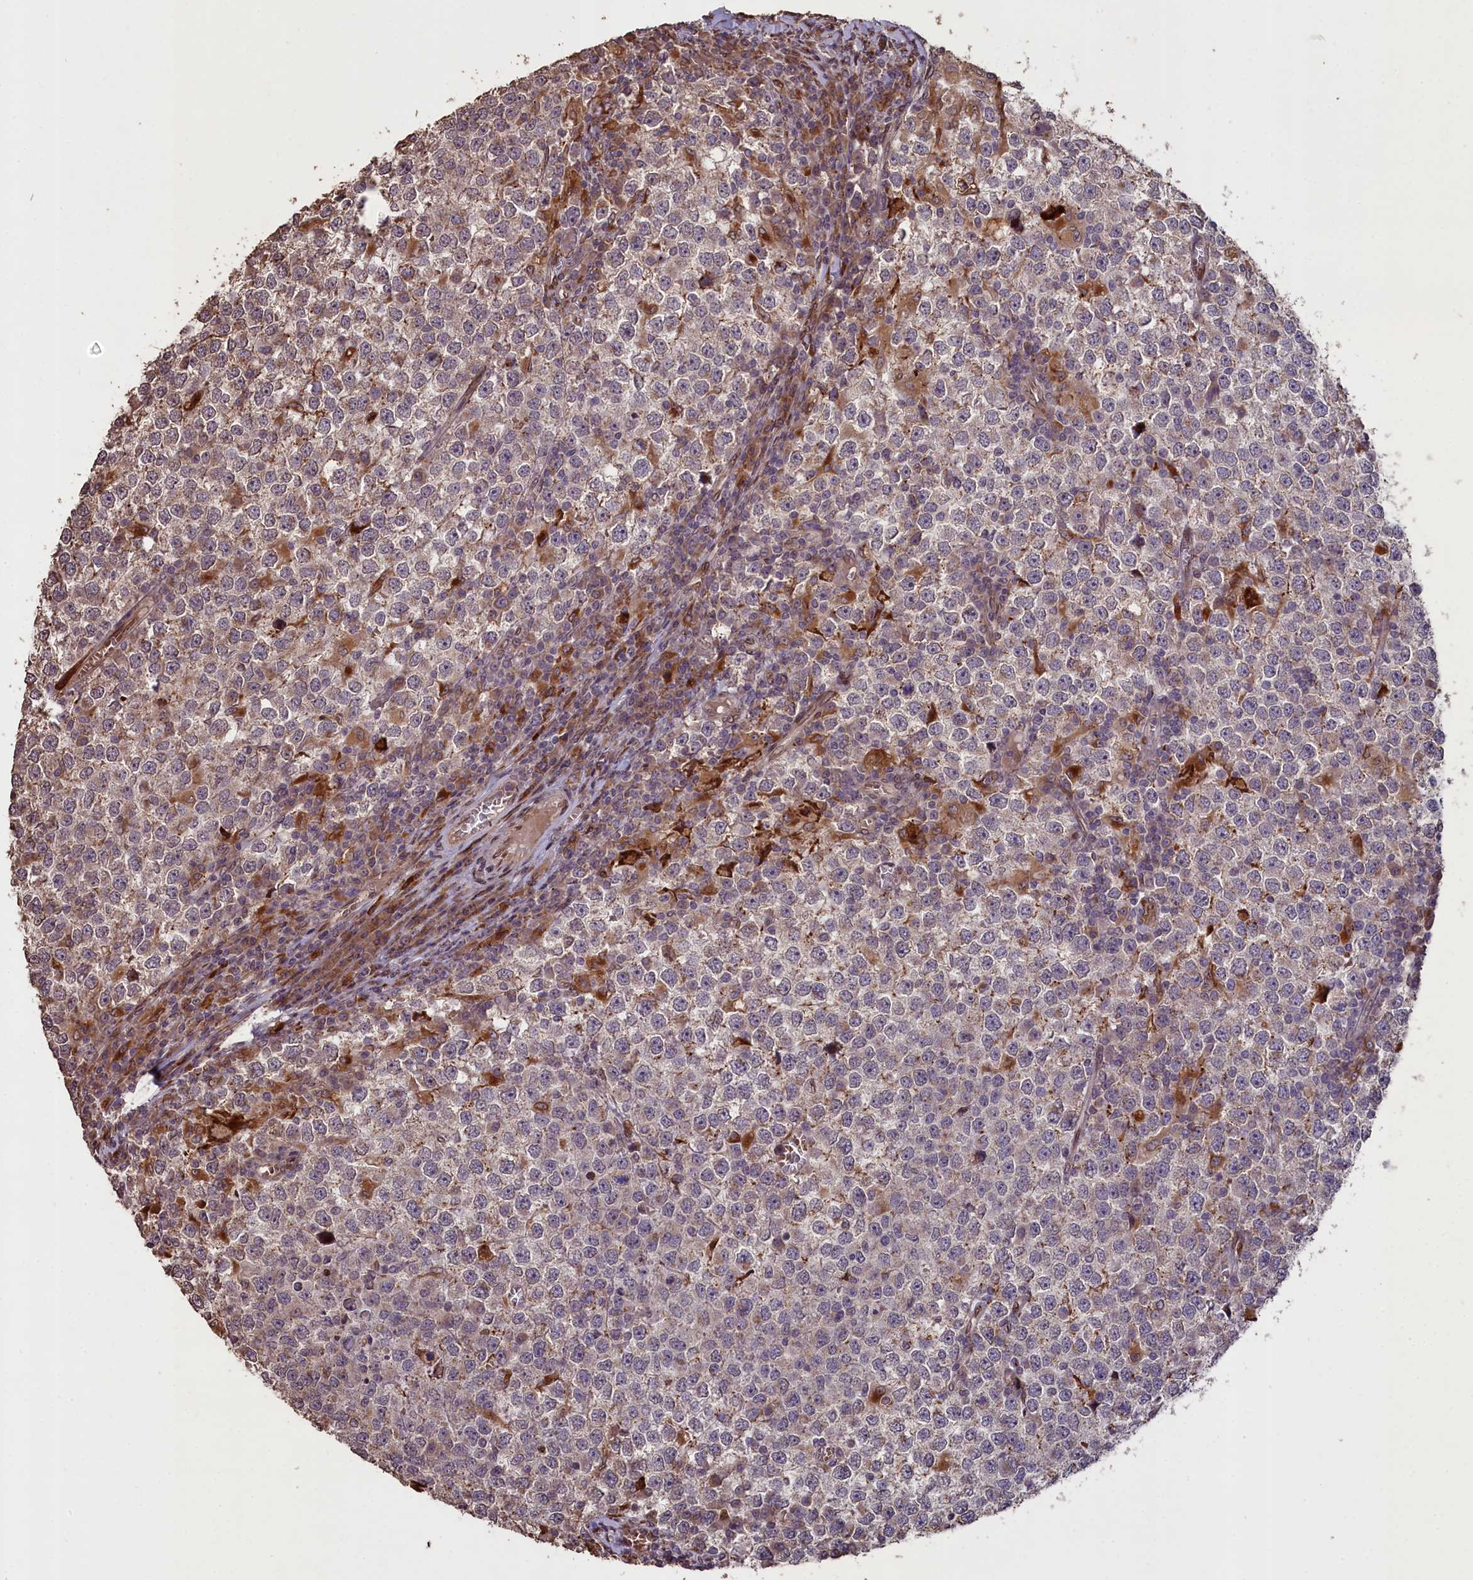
{"staining": {"intensity": "weak", "quantity": "<25%", "location": "cytoplasmic/membranous"}, "tissue": "testis cancer", "cell_type": "Tumor cells", "image_type": "cancer", "snomed": [{"axis": "morphology", "description": "Seminoma, NOS"}, {"axis": "topography", "description": "Testis"}], "caption": "IHC histopathology image of neoplastic tissue: human testis cancer (seminoma) stained with DAB demonstrates no significant protein staining in tumor cells.", "gene": "SLC38A7", "patient": {"sex": "male", "age": 65}}